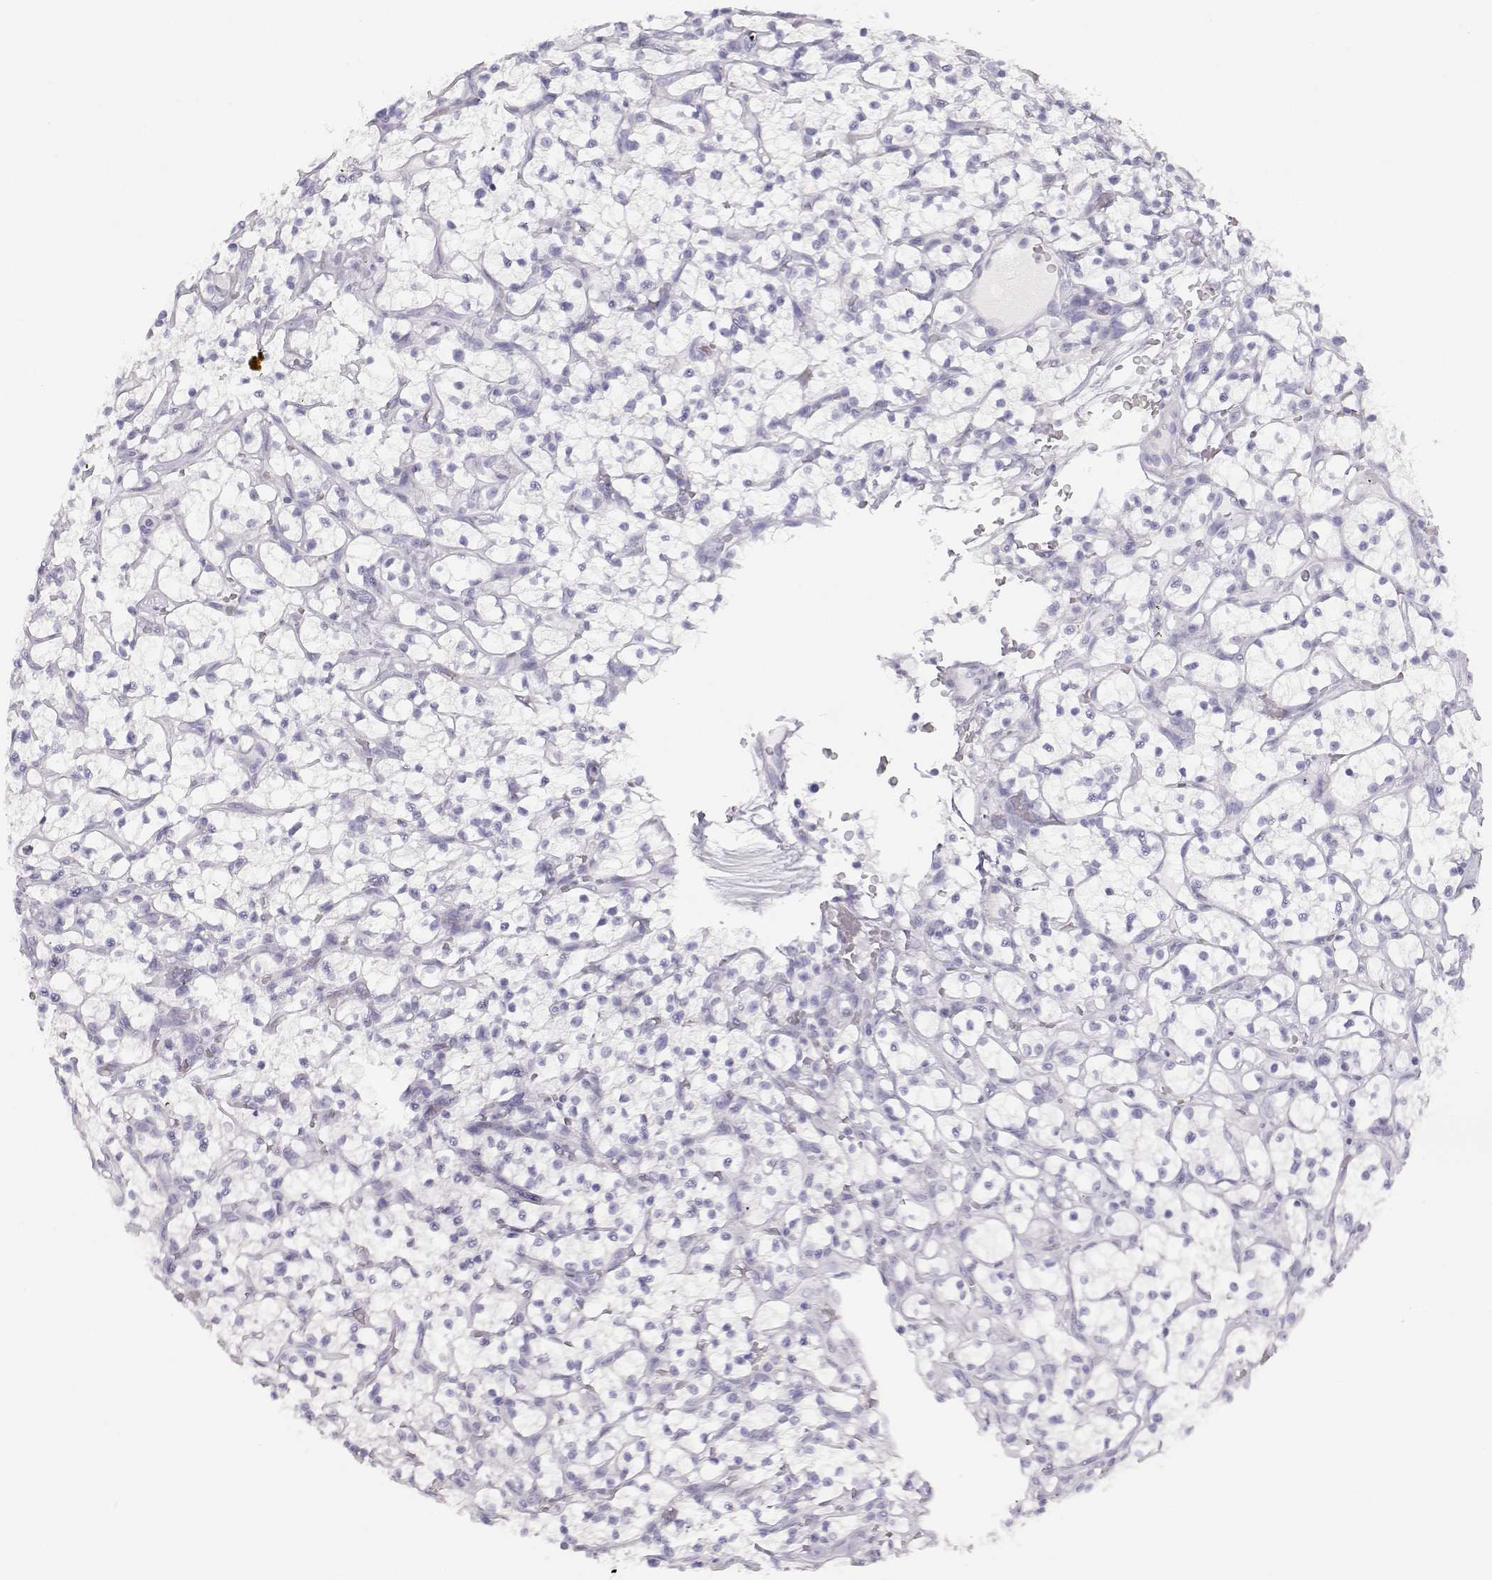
{"staining": {"intensity": "negative", "quantity": "none", "location": "none"}, "tissue": "renal cancer", "cell_type": "Tumor cells", "image_type": "cancer", "snomed": [{"axis": "morphology", "description": "Adenocarcinoma, NOS"}, {"axis": "topography", "description": "Kidney"}], "caption": "A photomicrograph of human renal adenocarcinoma is negative for staining in tumor cells. (Stains: DAB IHC with hematoxylin counter stain, Microscopy: brightfield microscopy at high magnification).", "gene": "TKTL1", "patient": {"sex": "female", "age": 64}}